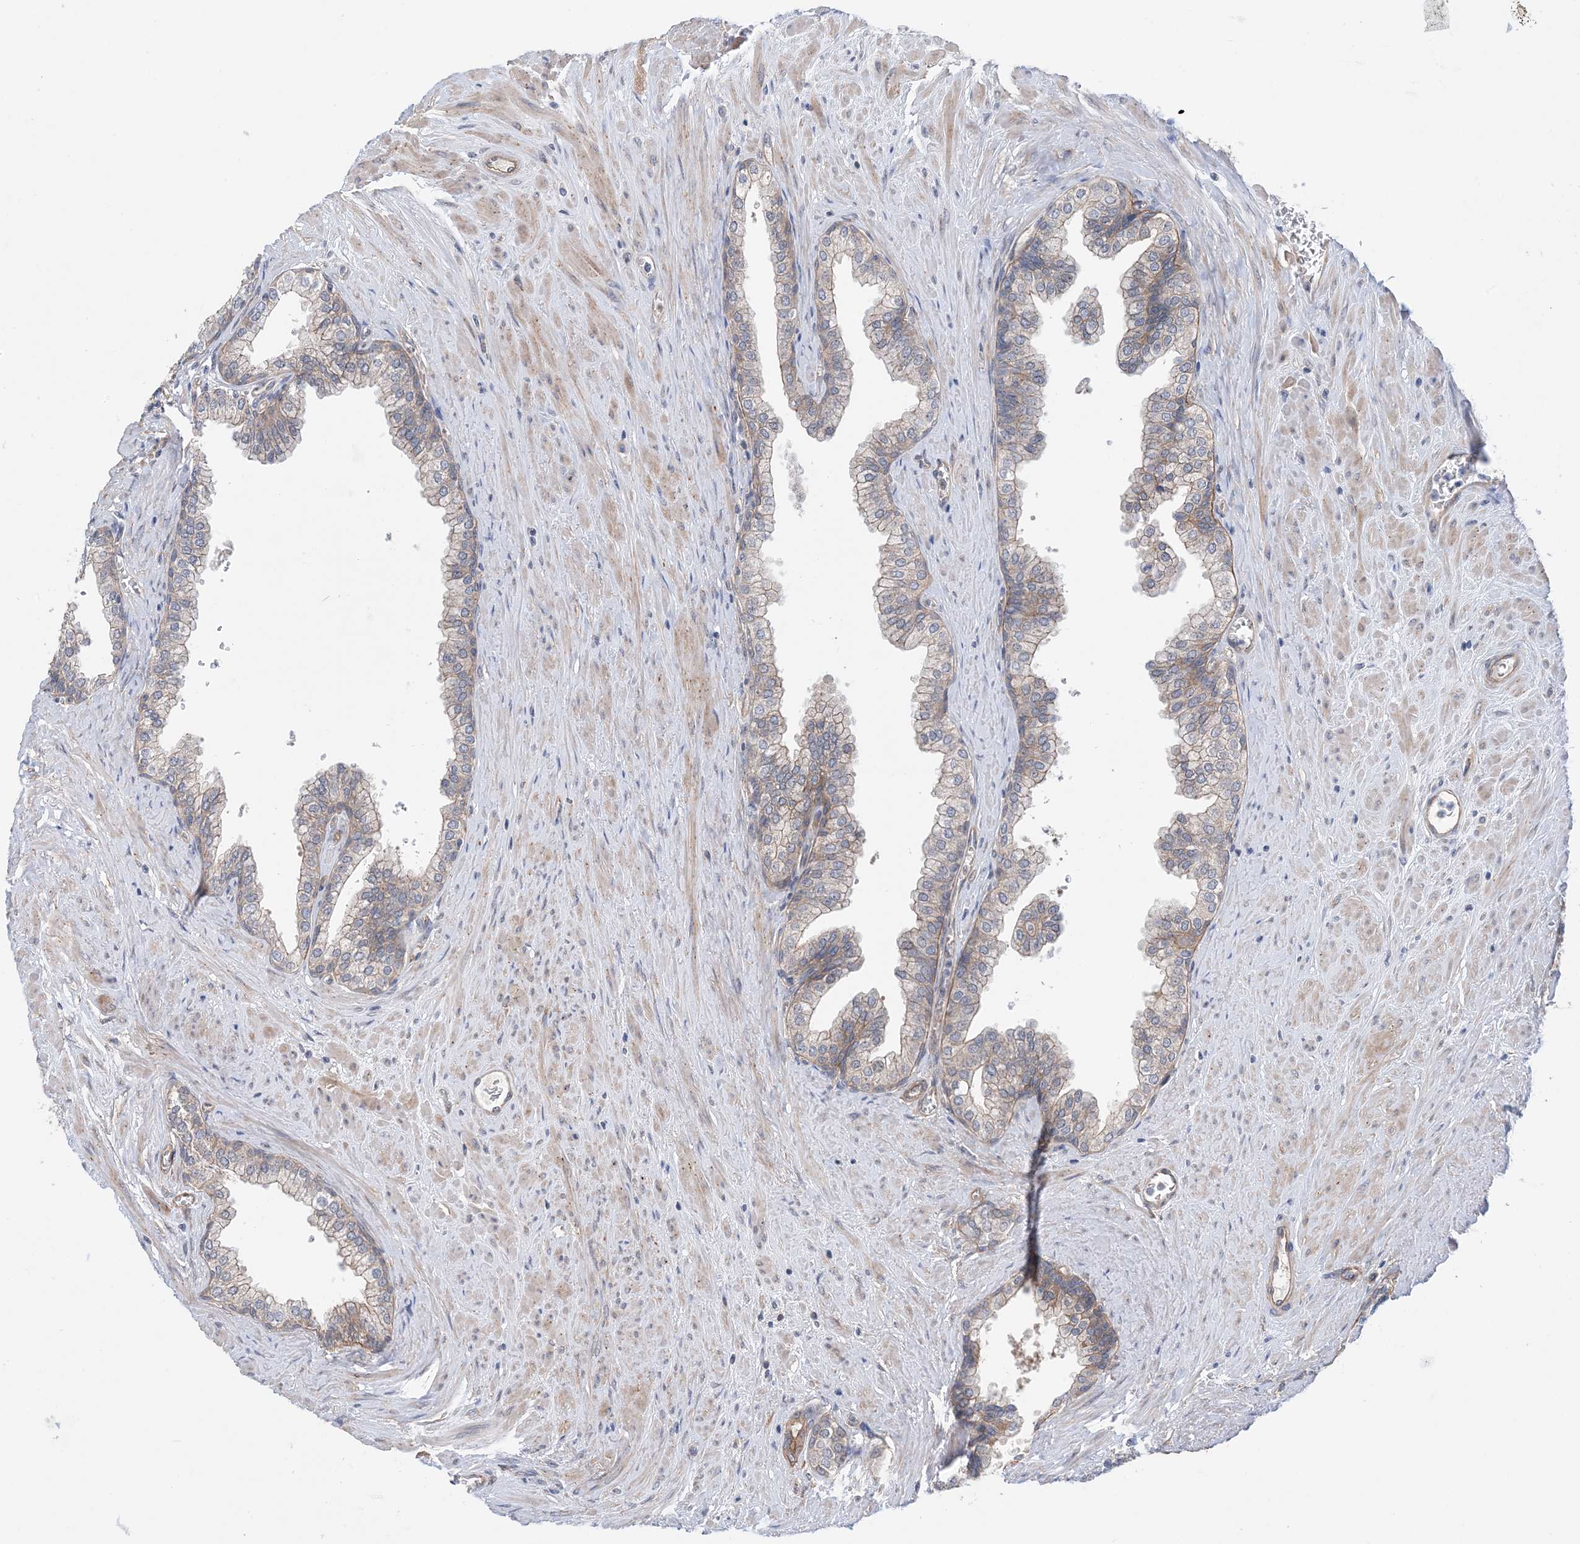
{"staining": {"intensity": "moderate", "quantity": "<25%", "location": "cytoplasmic/membranous"}, "tissue": "prostate", "cell_type": "Glandular cells", "image_type": "normal", "snomed": [{"axis": "morphology", "description": "Normal tissue, NOS"}, {"axis": "morphology", "description": "Urothelial carcinoma, Low grade"}, {"axis": "topography", "description": "Urinary bladder"}, {"axis": "topography", "description": "Prostate"}], "caption": "An IHC micrograph of normal tissue is shown. Protein staining in brown shows moderate cytoplasmic/membranous positivity in prostate within glandular cells.", "gene": "EHBP1", "patient": {"sex": "male", "age": 60}}